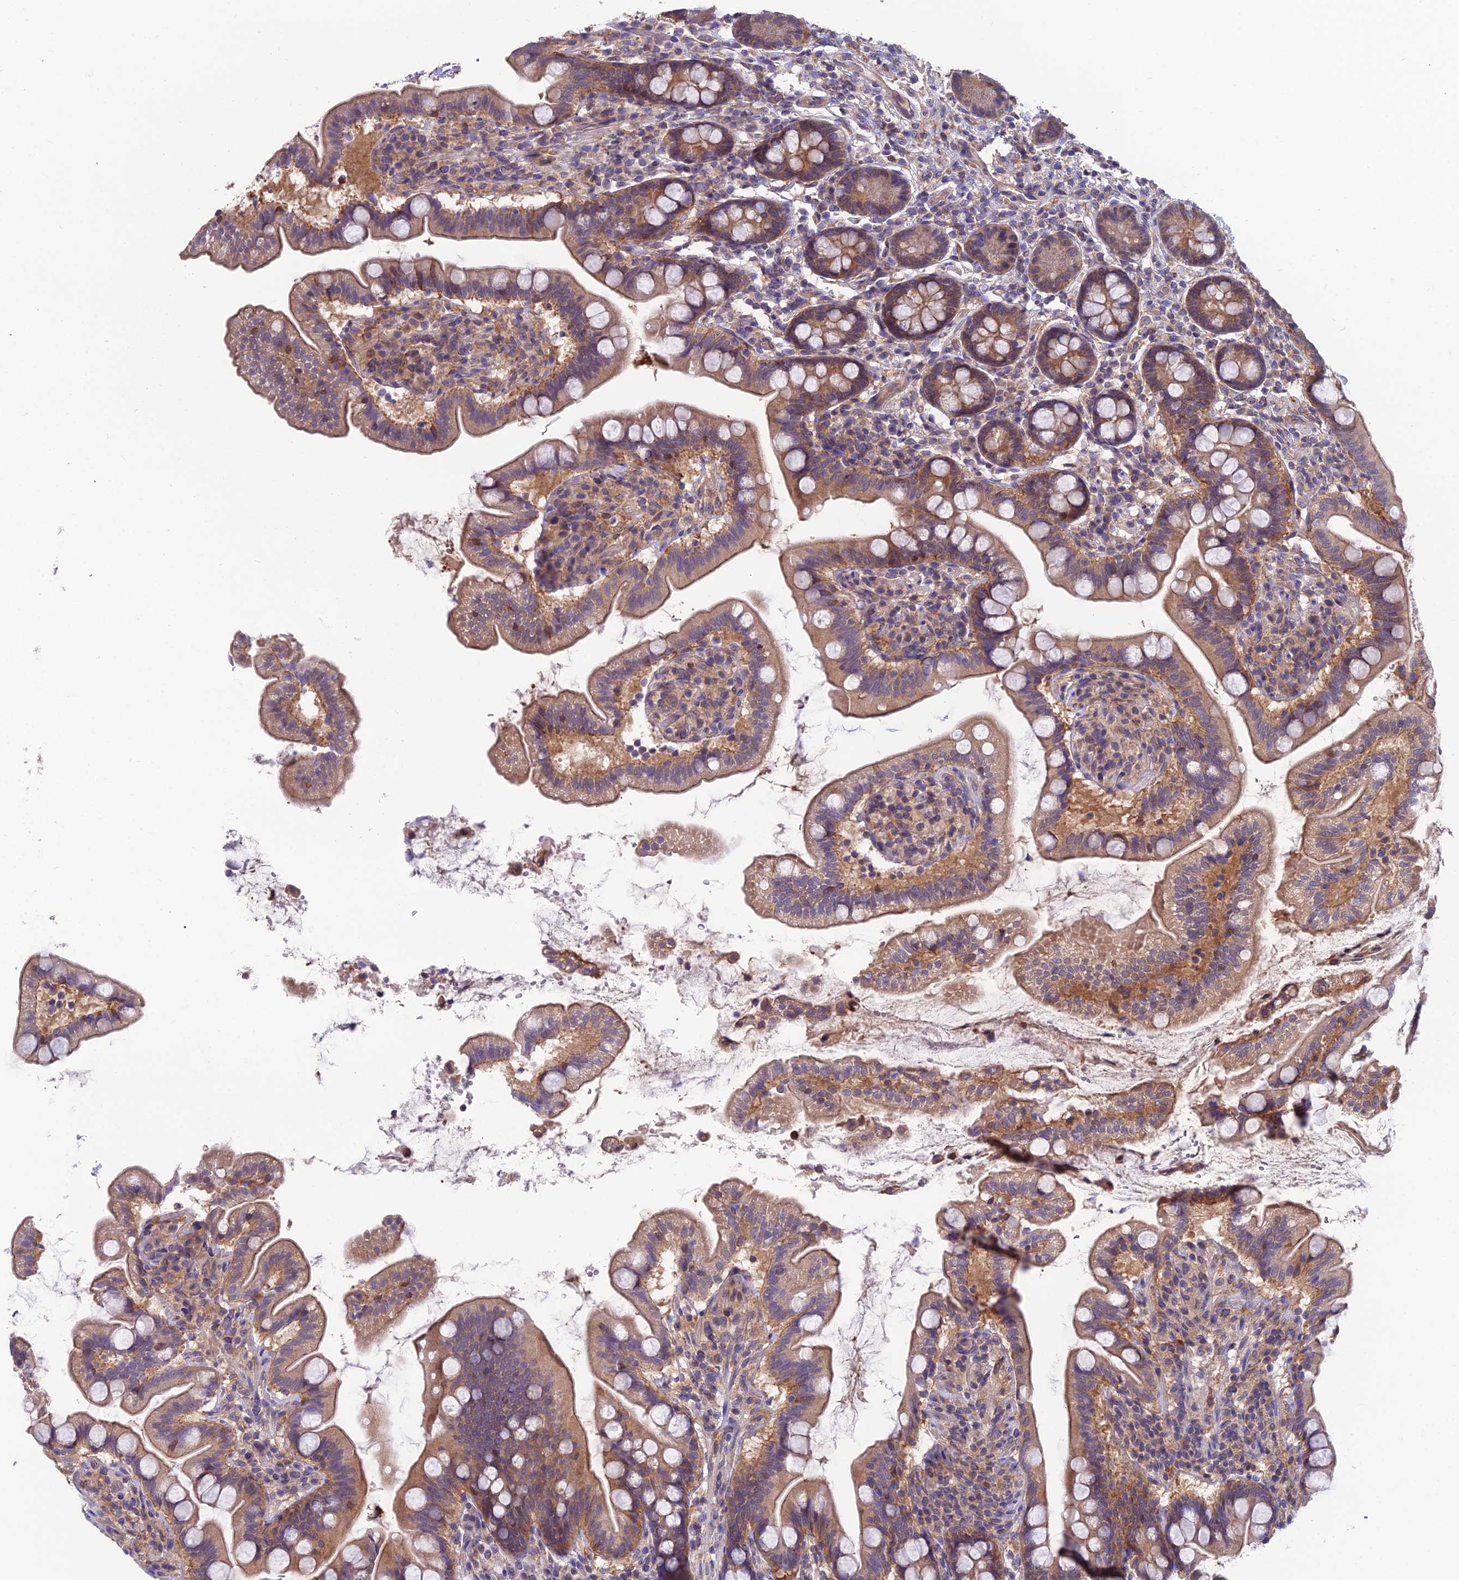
{"staining": {"intensity": "moderate", "quantity": ">75%", "location": "cytoplasmic/membranous"}, "tissue": "small intestine", "cell_type": "Glandular cells", "image_type": "normal", "snomed": [{"axis": "morphology", "description": "Normal tissue, NOS"}, {"axis": "topography", "description": "Small intestine"}], "caption": "DAB immunohistochemical staining of benign human small intestine displays moderate cytoplasmic/membranous protein positivity in approximately >75% of glandular cells.", "gene": "MVD", "patient": {"sex": "female", "age": 64}}